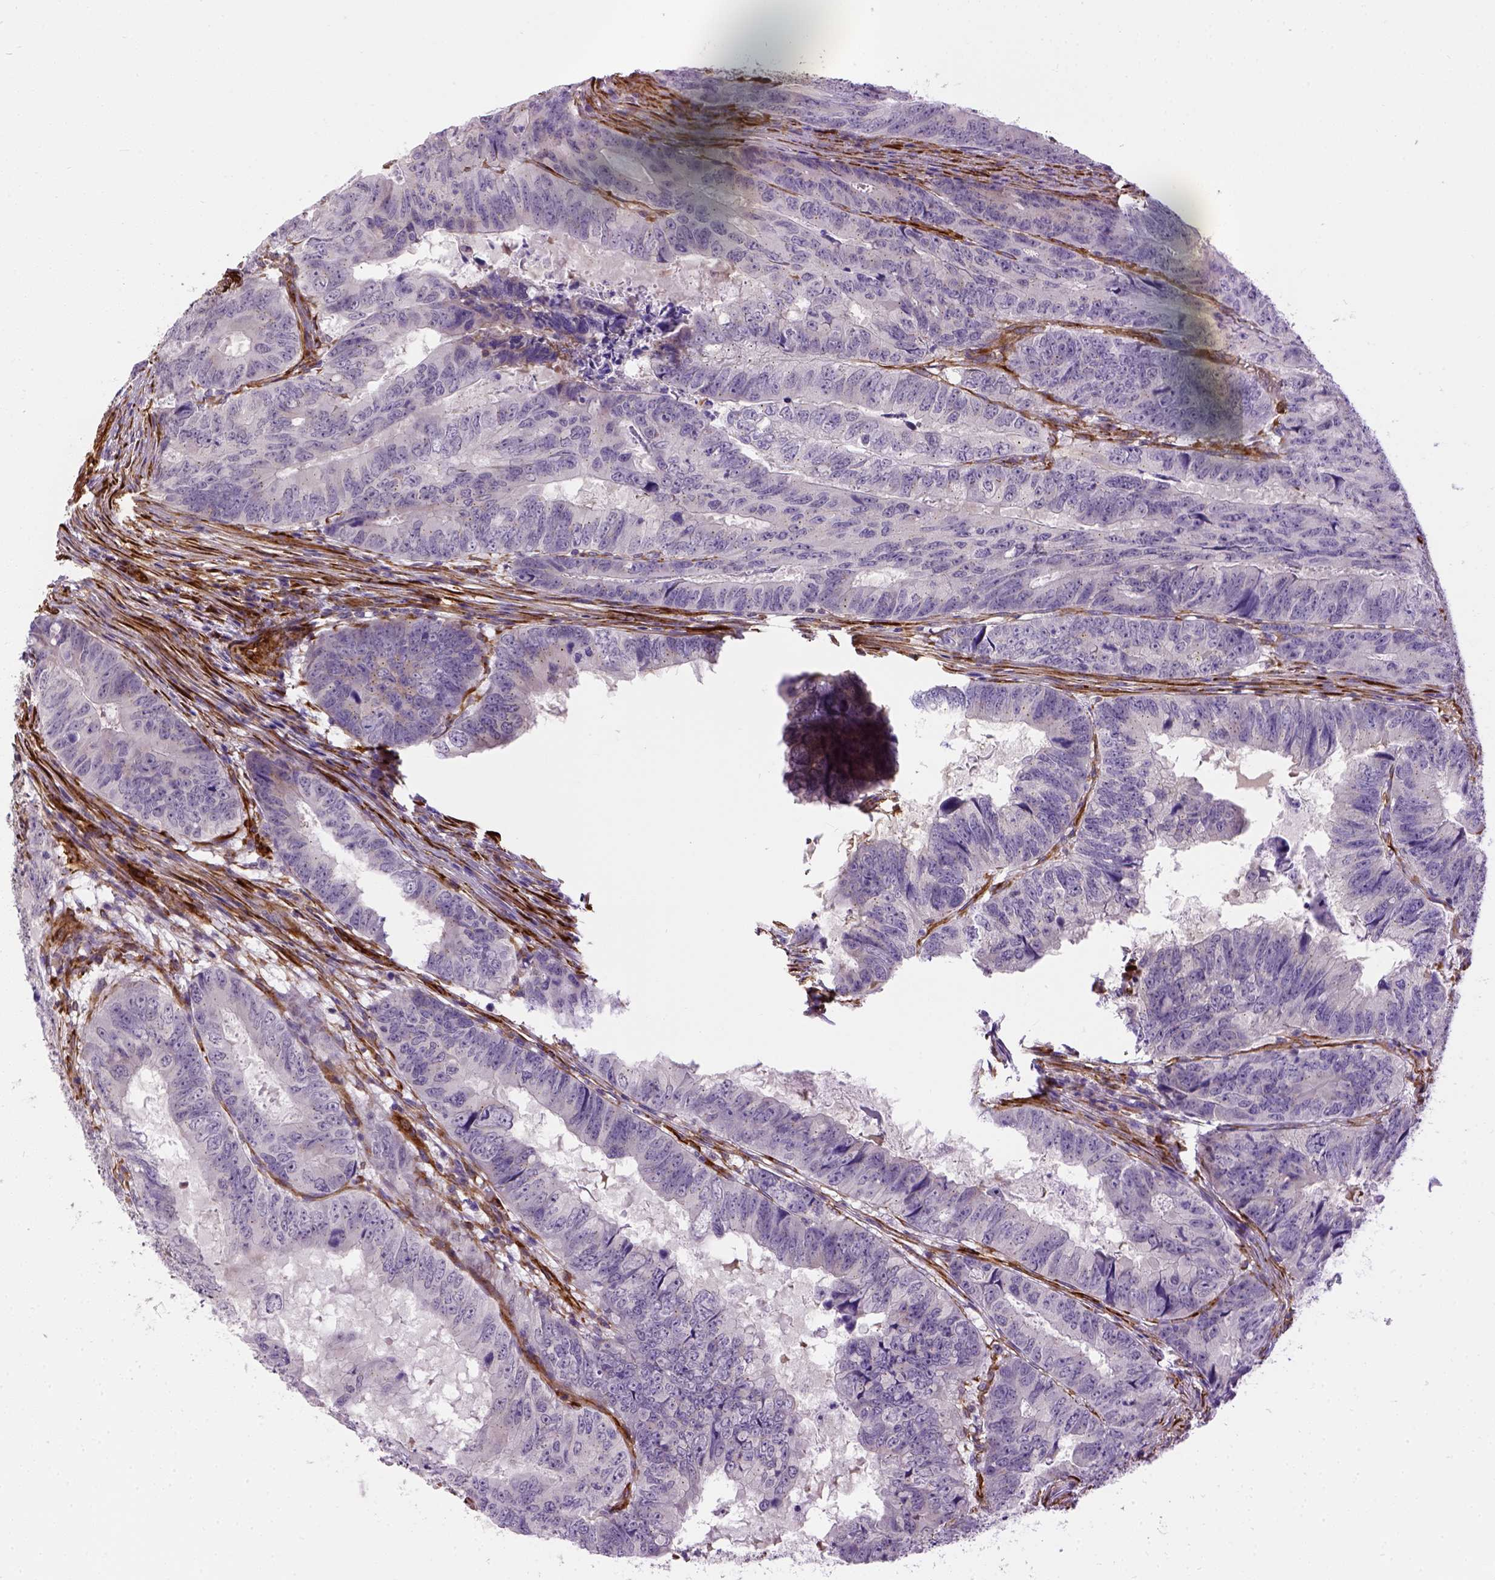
{"staining": {"intensity": "negative", "quantity": "none", "location": "none"}, "tissue": "colorectal cancer", "cell_type": "Tumor cells", "image_type": "cancer", "snomed": [{"axis": "morphology", "description": "Adenocarcinoma, NOS"}, {"axis": "topography", "description": "Colon"}], "caption": "DAB immunohistochemical staining of human colorectal adenocarcinoma displays no significant expression in tumor cells.", "gene": "KAZN", "patient": {"sex": "male", "age": 79}}